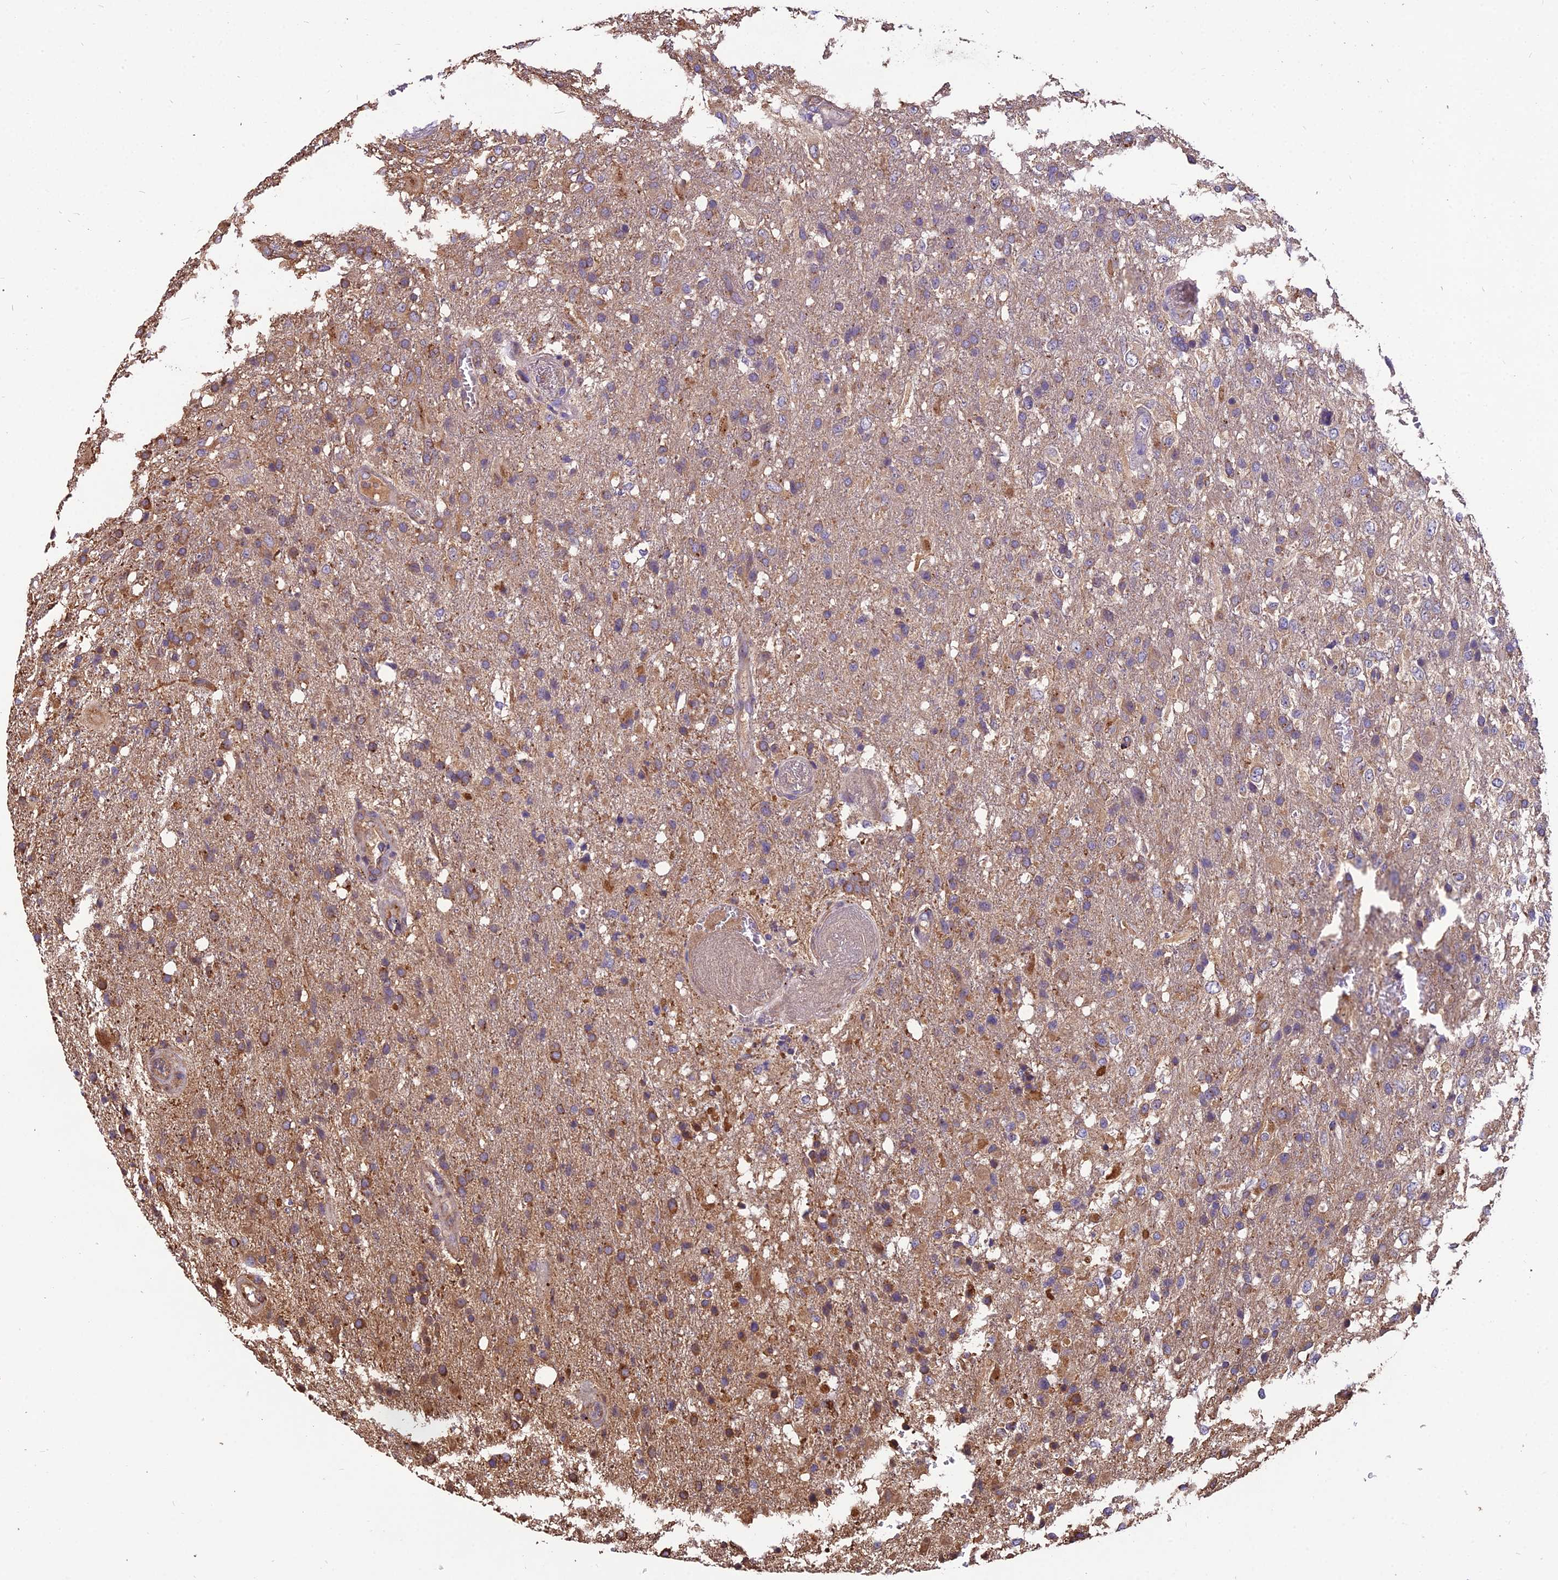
{"staining": {"intensity": "moderate", "quantity": "<25%", "location": "cytoplasmic/membranous"}, "tissue": "glioma", "cell_type": "Tumor cells", "image_type": "cancer", "snomed": [{"axis": "morphology", "description": "Glioma, malignant, High grade"}, {"axis": "topography", "description": "Brain"}], "caption": "Protein analysis of glioma tissue displays moderate cytoplasmic/membranous expression in about <25% of tumor cells. The staining was performed using DAB to visualize the protein expression in brown, while the nuclei were stained in blue with hematoxylin (Magnification: 20x).", "gene": "SPDL1", "patient": {"sex": "female", "age": 74}}